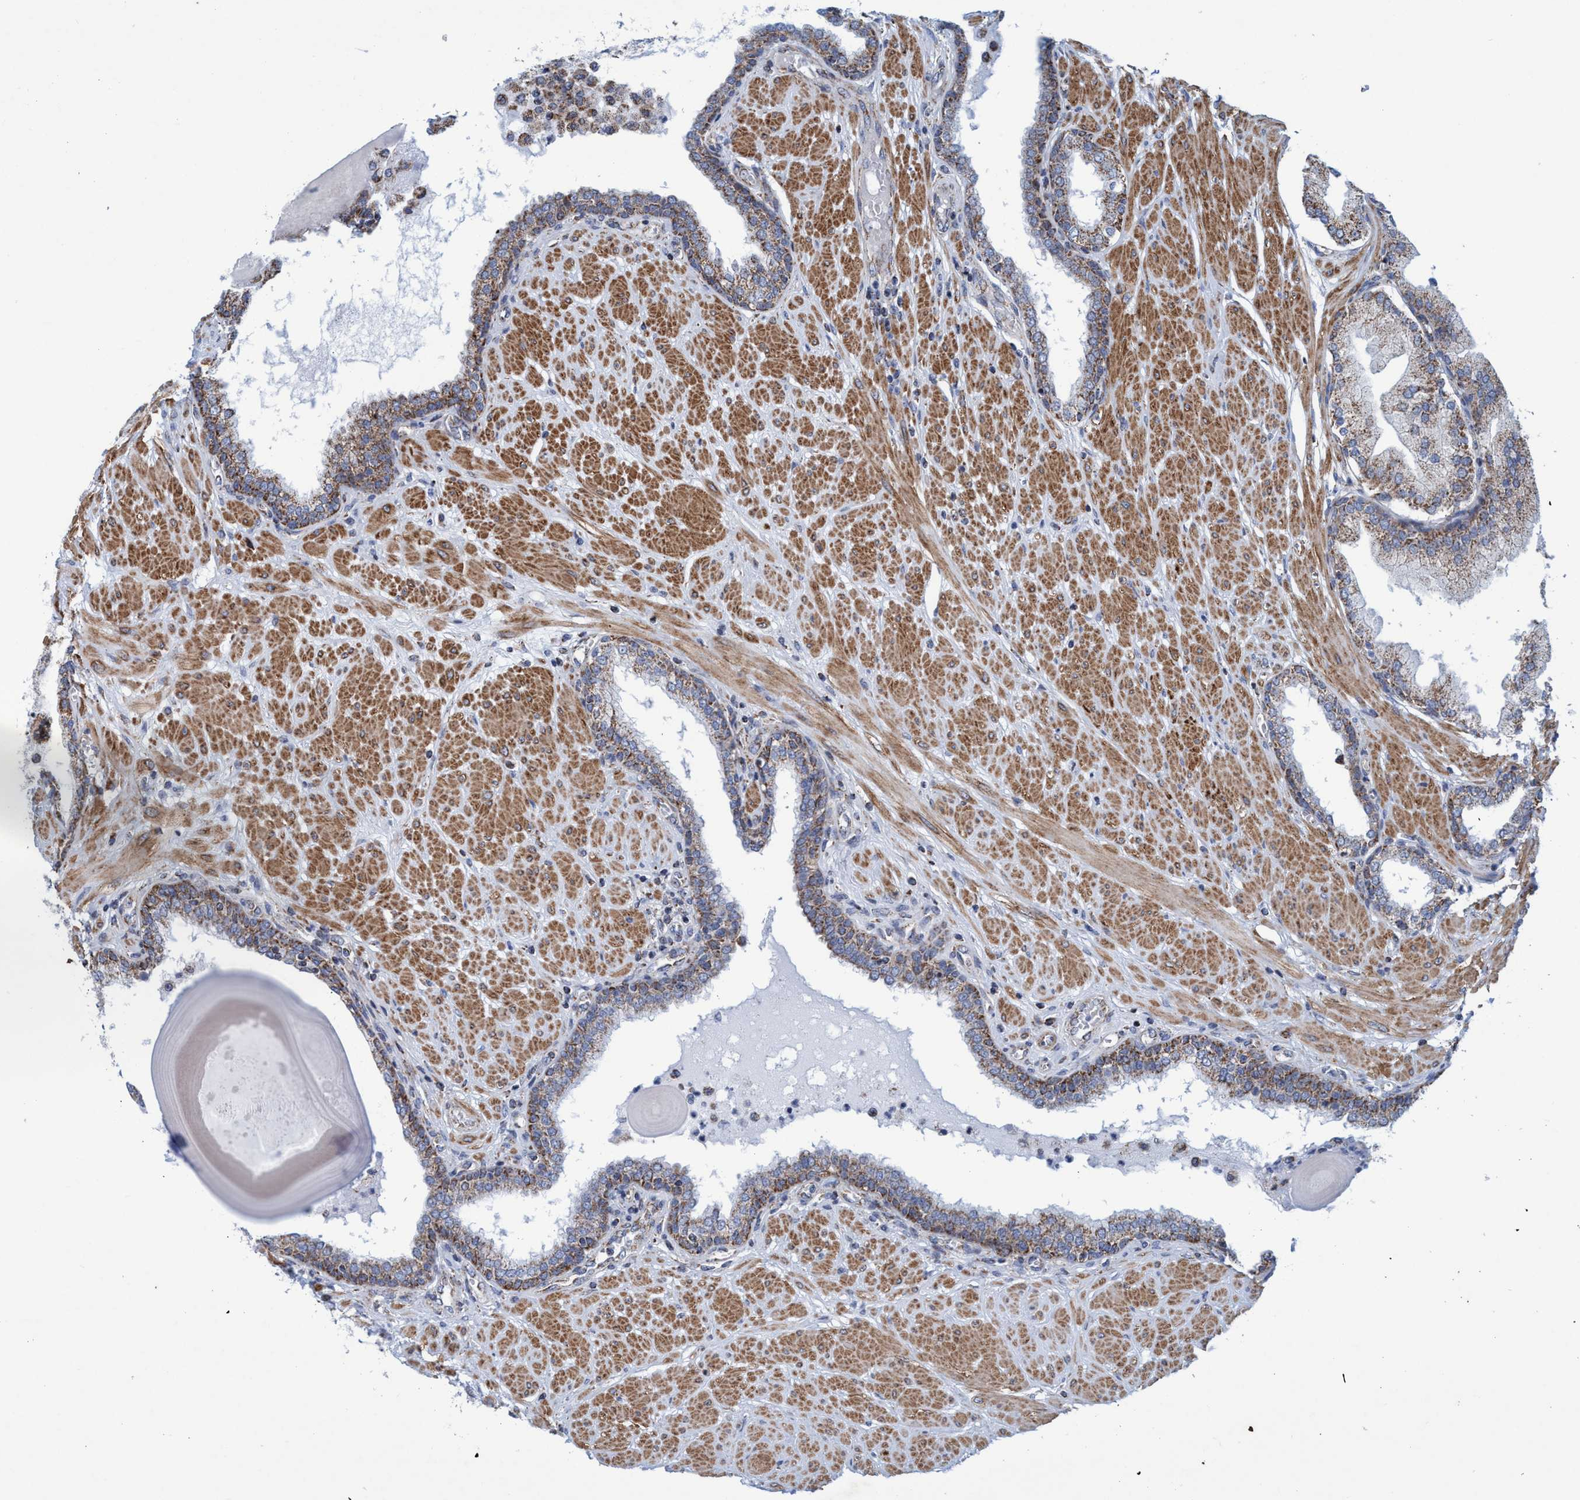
{"staining": {"intensity": "moderate", "quantity": ">75%", "location": "cytoplasmic/membranous"}, "tissue": "prostate", "cell_type": "Glandular cells", "image_type": "normal", "snomed": [{"axis": "morphology", "description": "Normal tissue, NOS"}, {"axis": "topography", "description": "Prostate"}], "caption": "Immunohistochemistry (IHC) (DAB (3,3'-diaminobenzidine)) staining of benign prostate exhibits moderate cytoplasmic/membranous protein positivity in about >75% of glandular cells. (brown staining indicates protein expression, while blue staining denotes nuclei).", "gene": "POLR1F", "patient": {"sex": "male", "age": 51}}